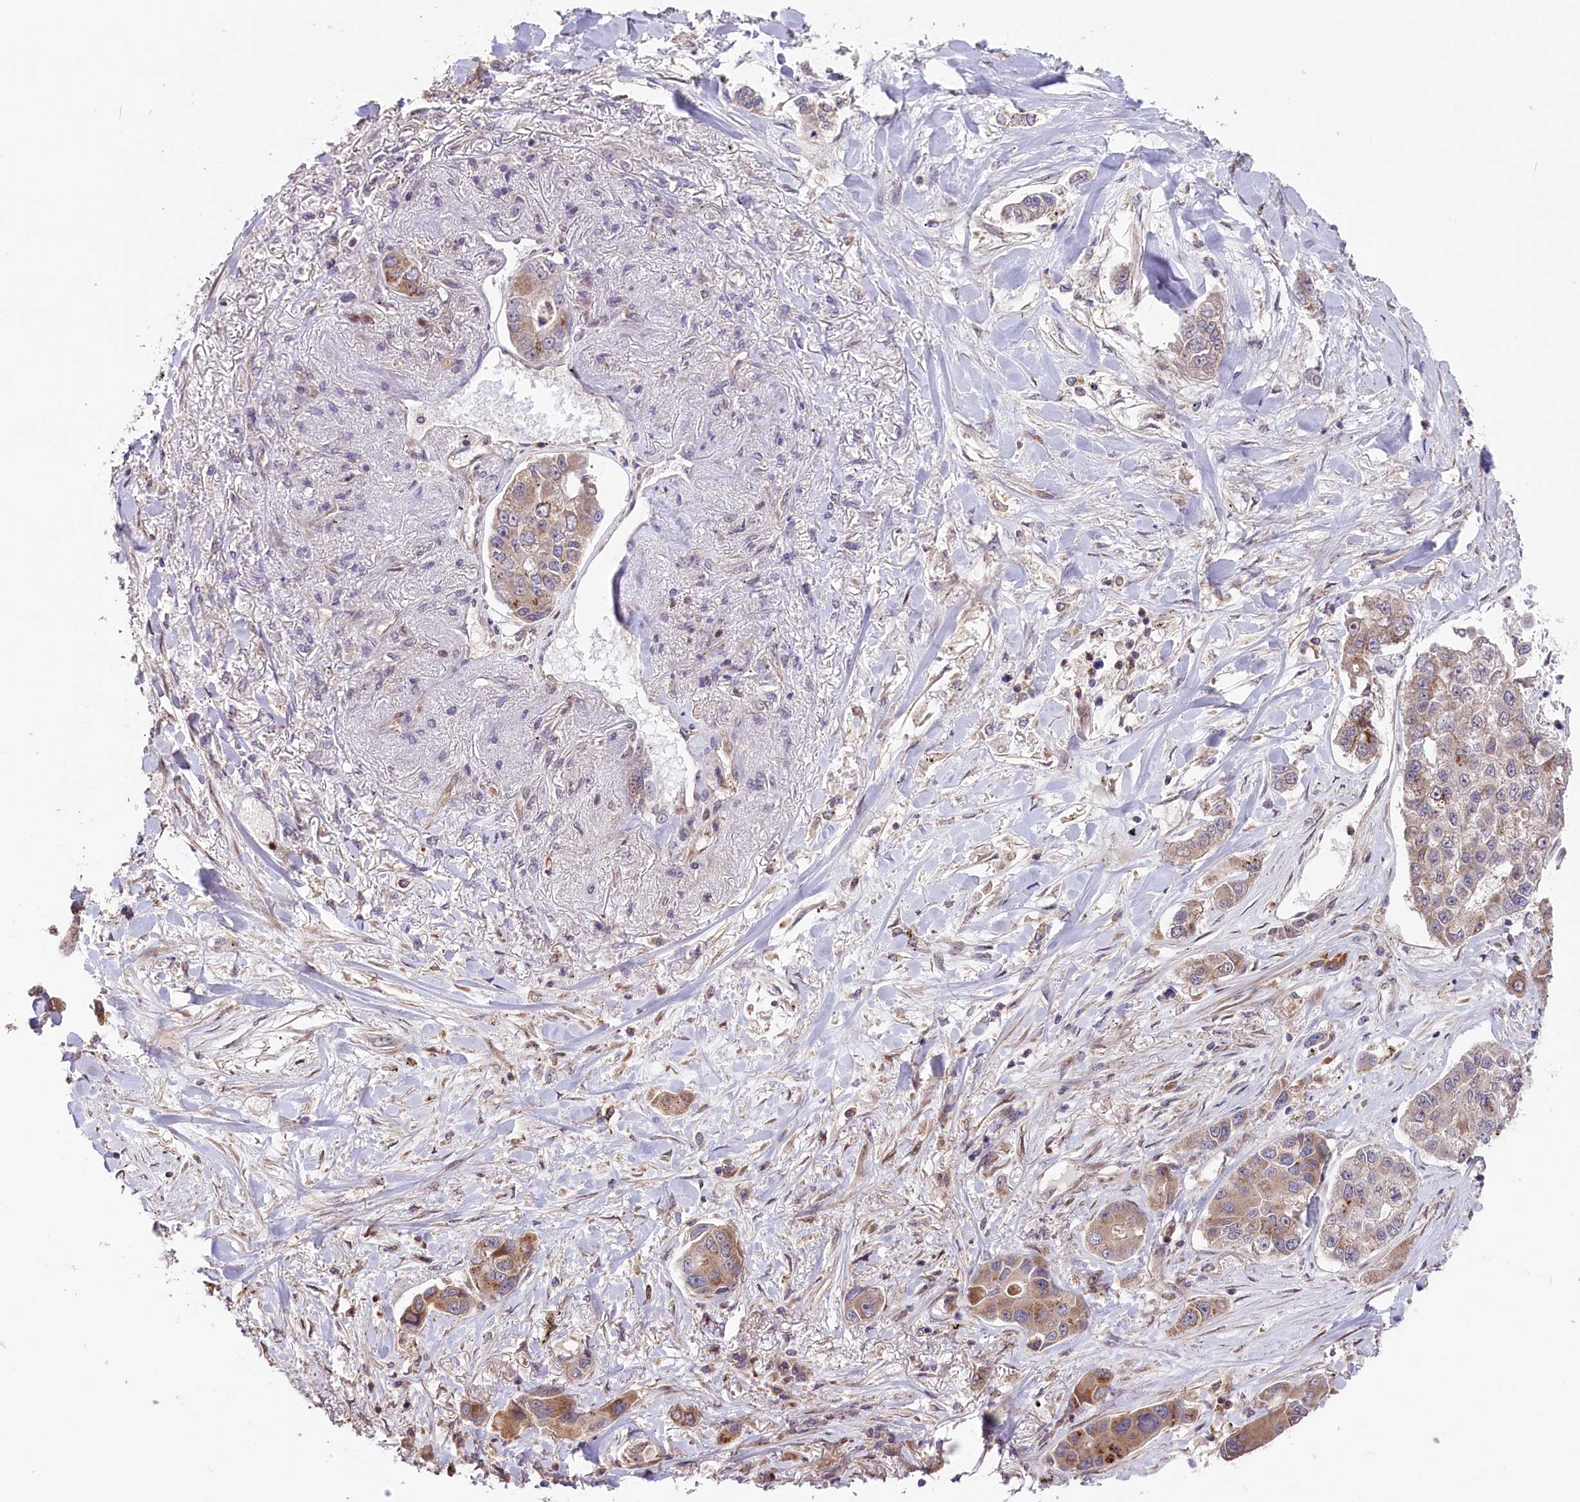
{"staining": {"intensity": "moderate", "quantity": "<25%", "location": "cytoplasmic/membranous"}, "tissue": "lung cancer", "cell_type": "Tumor cells", "image_type": "cancer", "snomed": [{"axis": "morphology", "description": "Adenocarcinoma, NOS"}, {"axis": "topography", "description": "Lung"}], "caption": "Immunohistochemistry (IHC) staining of lung adenocarcinoma, which demonstrates low levels of moderate cytoplasmic/membranous expression in approximately <25% of tumor cells indicating moderate cytoplasmic/membranous protein positivity. The staining was performed using DAB (brown) for protein detection and nuclei were counterstained in hematoxylin (blue).", "gene": "RIC8A", "patient": {"sex": "male", "age": 49}}